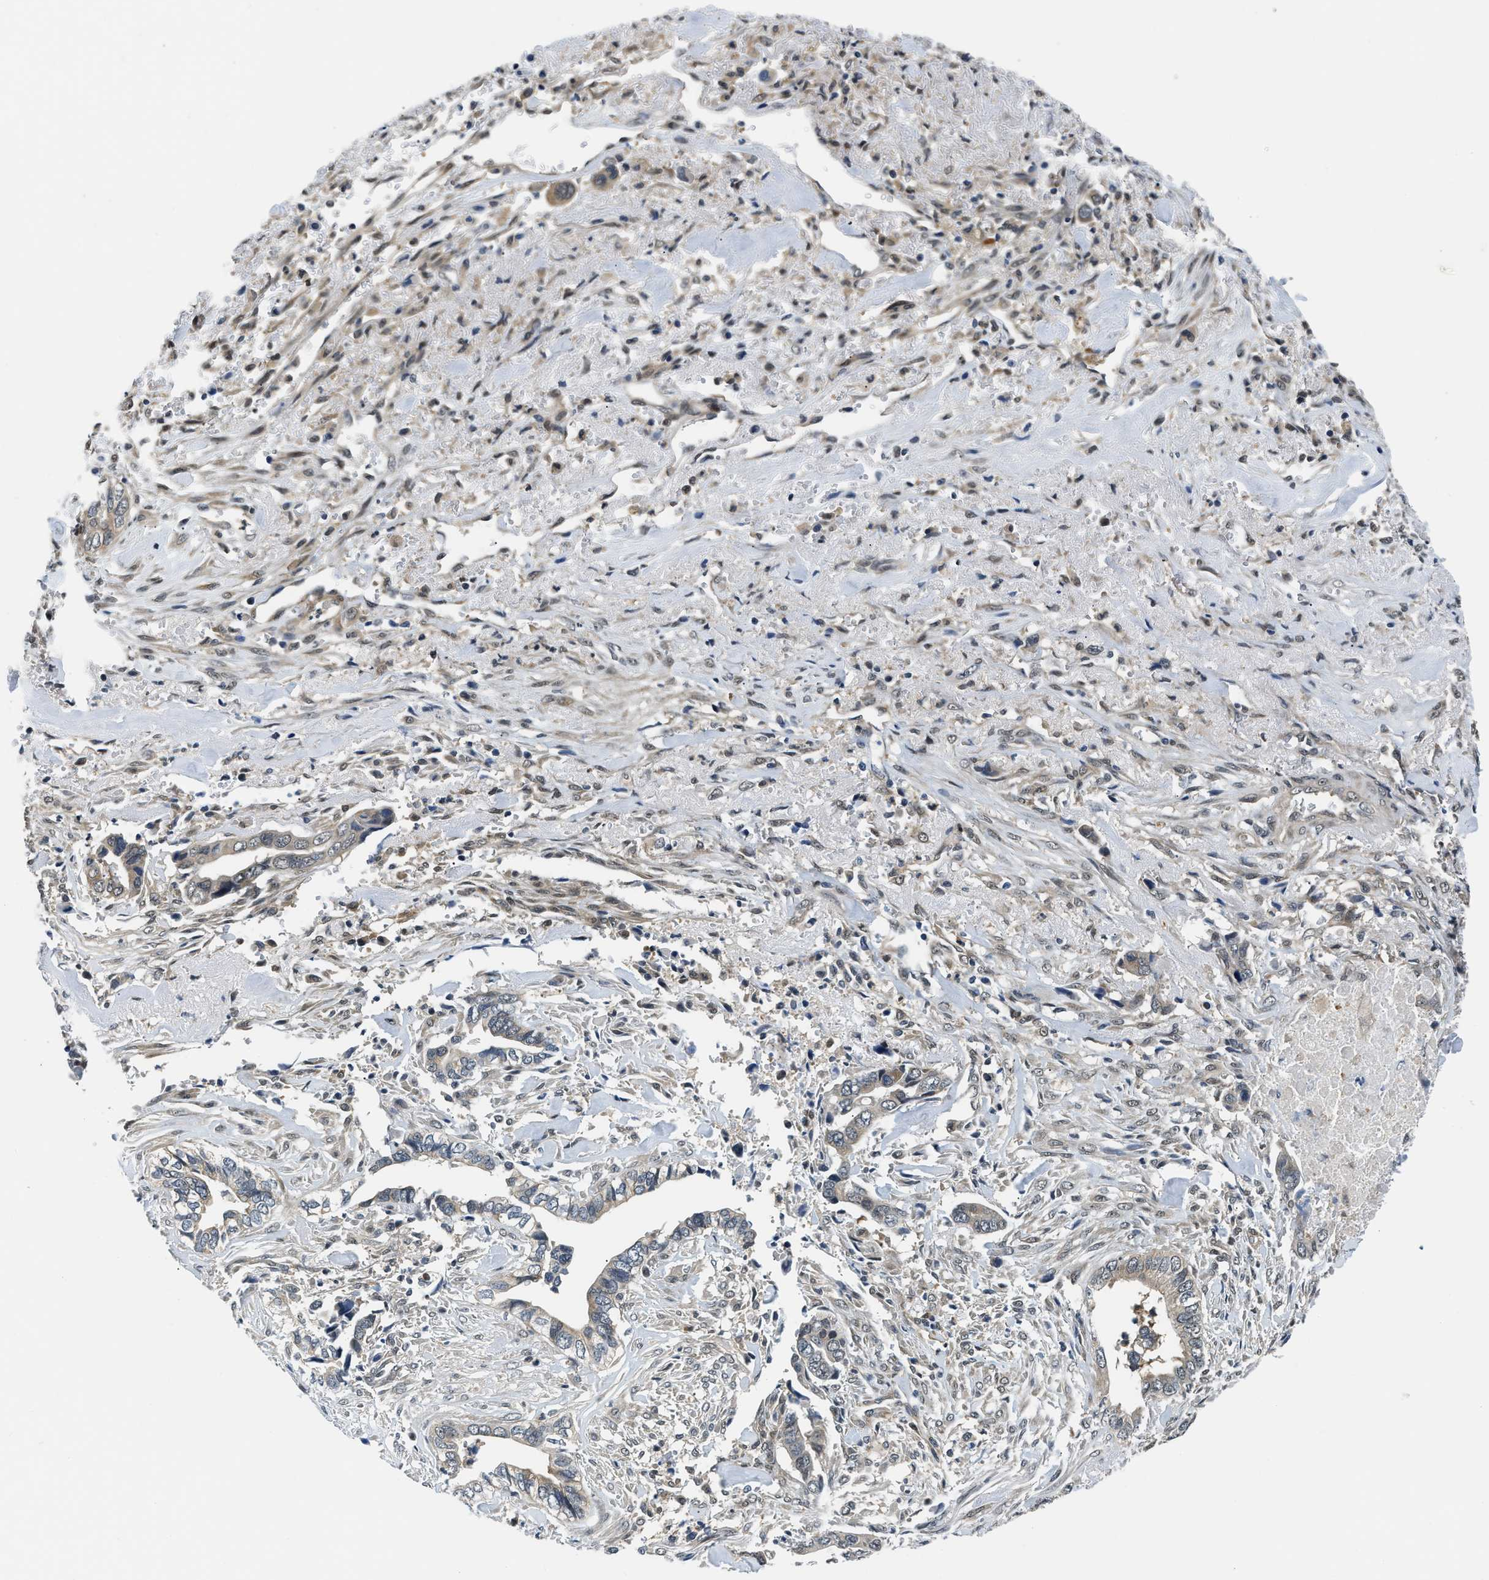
{"staining": {"intensity": "moderate", "quantity": "<25%", "location": "cytoplasmic/membranous"}, "tissue": "liver cancer", "cell_type": "Tumor cells", "image_type": "cancer", "snomed": [{"axis": "morphology", "description": "Cholangiocarcinoma"}, {"axis": "topography", "description": "Liver"}], "caption": "Tumor cells exhibit low levels of moderate cytoplasmic/membranous positivity in about <25% of cells in human liver cholangiocarcinoma.", "gene": "SMAD4", "patient": {"sex": "female", "age": 79}}